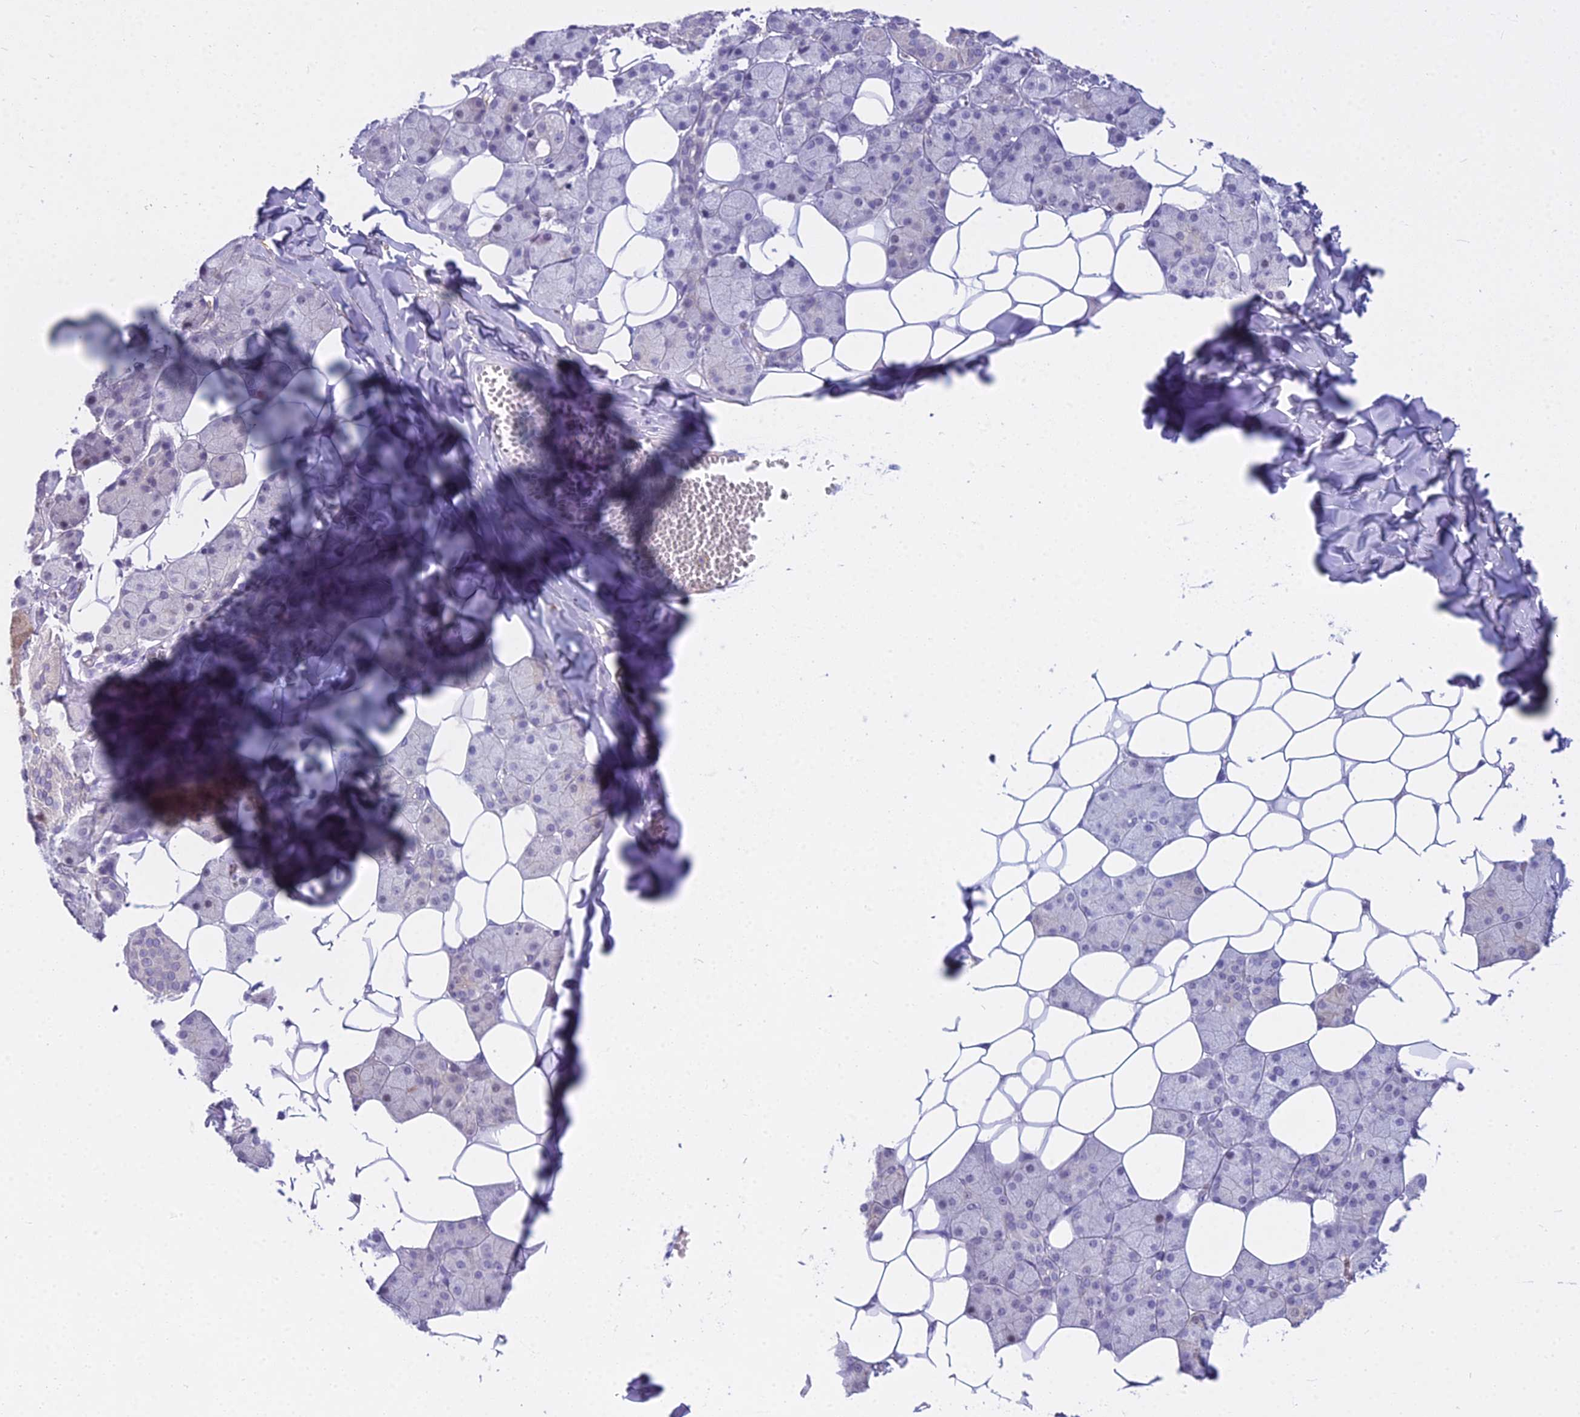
{"staining": {"intensity": "strong", "quantity": "<25%", "location": "cytoplasmic/membranous"}, "tissue": "salivary gland", "cell_type": "Glandular cells", "image_type": "normal", "snomed": [{"axis": "morphology", "description": "Normal tissue, NOS"}, {"axis": "topography", "description": "Salivary gland"}], "caption": "Approximately <25% of glandular cells in unremarkable salivary gland reveal strong cytoplasmic/membranous protein positivity as visualized by brown immunohistochemical staining.", "gene": "OSTN", "patient": {"sex": "female", "age": 33}}